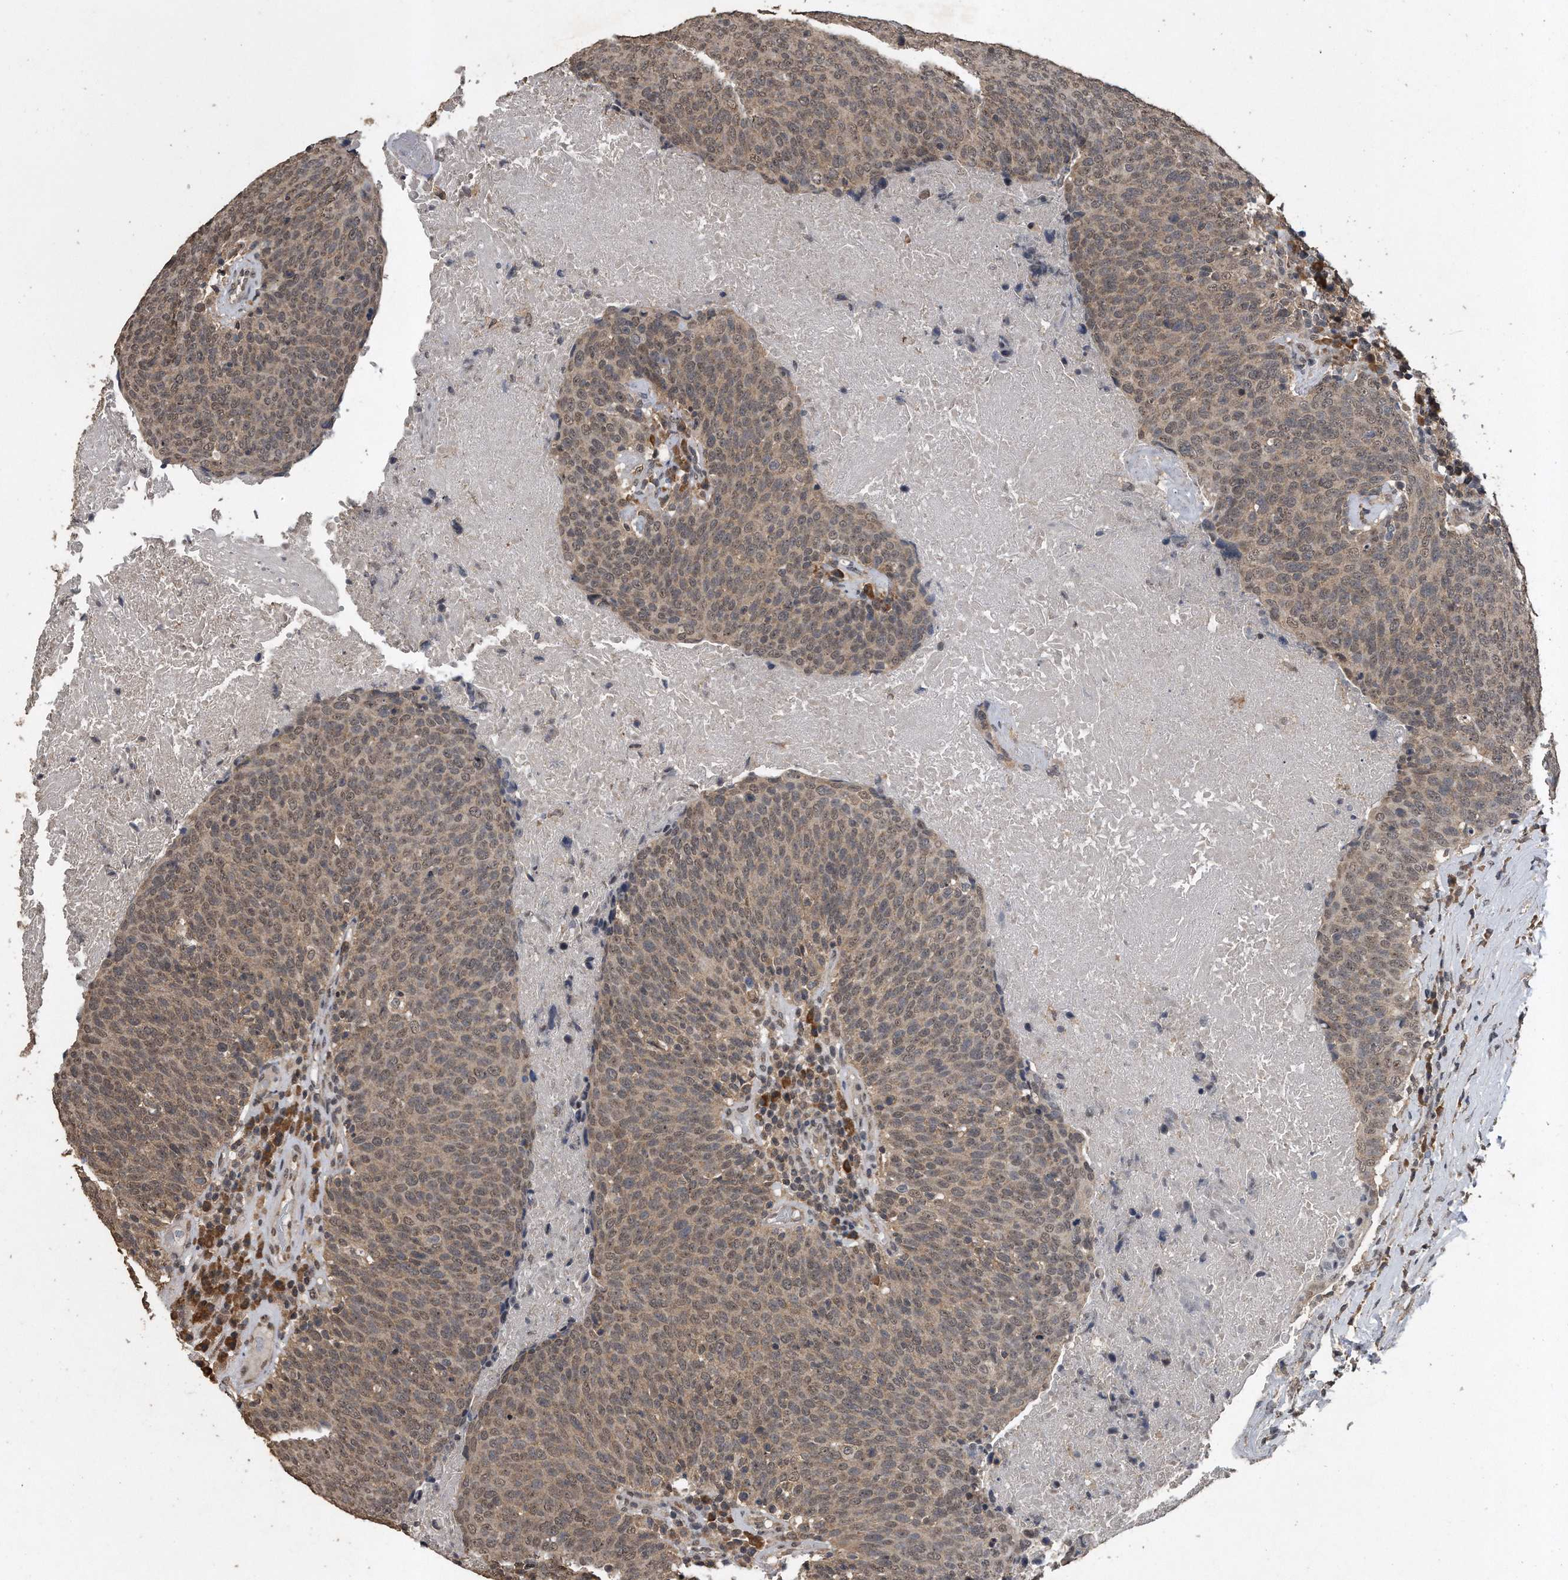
{"staining": {"intensity": "weak", "quantity": ">75%", "location": "cytoplasmic/membranous,nuclear"}, "tissue": "head and neck cancer", "cell_type": "Tumor cells", "image_type": "cancer", "snomed": [{"axis": "morphology", "description": "Squamous cell carcinoma, NOS"}, {"axis": "morphology", "description": "Squamous cell carcinoma, metastatic, NOS"}, {"axis": "topography", "description": "Lymph node"}, {"axis": "topography", "description": "Head-Neck"}], "caption": "Immunohistochemical staining of head and neck cancer (squamous cell carcinoma) demonstrates low levels of weak cytoplasmic/membranous and nuclear protein staining in approximately >75% of tumor cells. (brown staining indicates protein expression, while blue staining denotes nuclei).", "gene": "CRYZL1", "patient": {"sex": "male", "age": 62}}